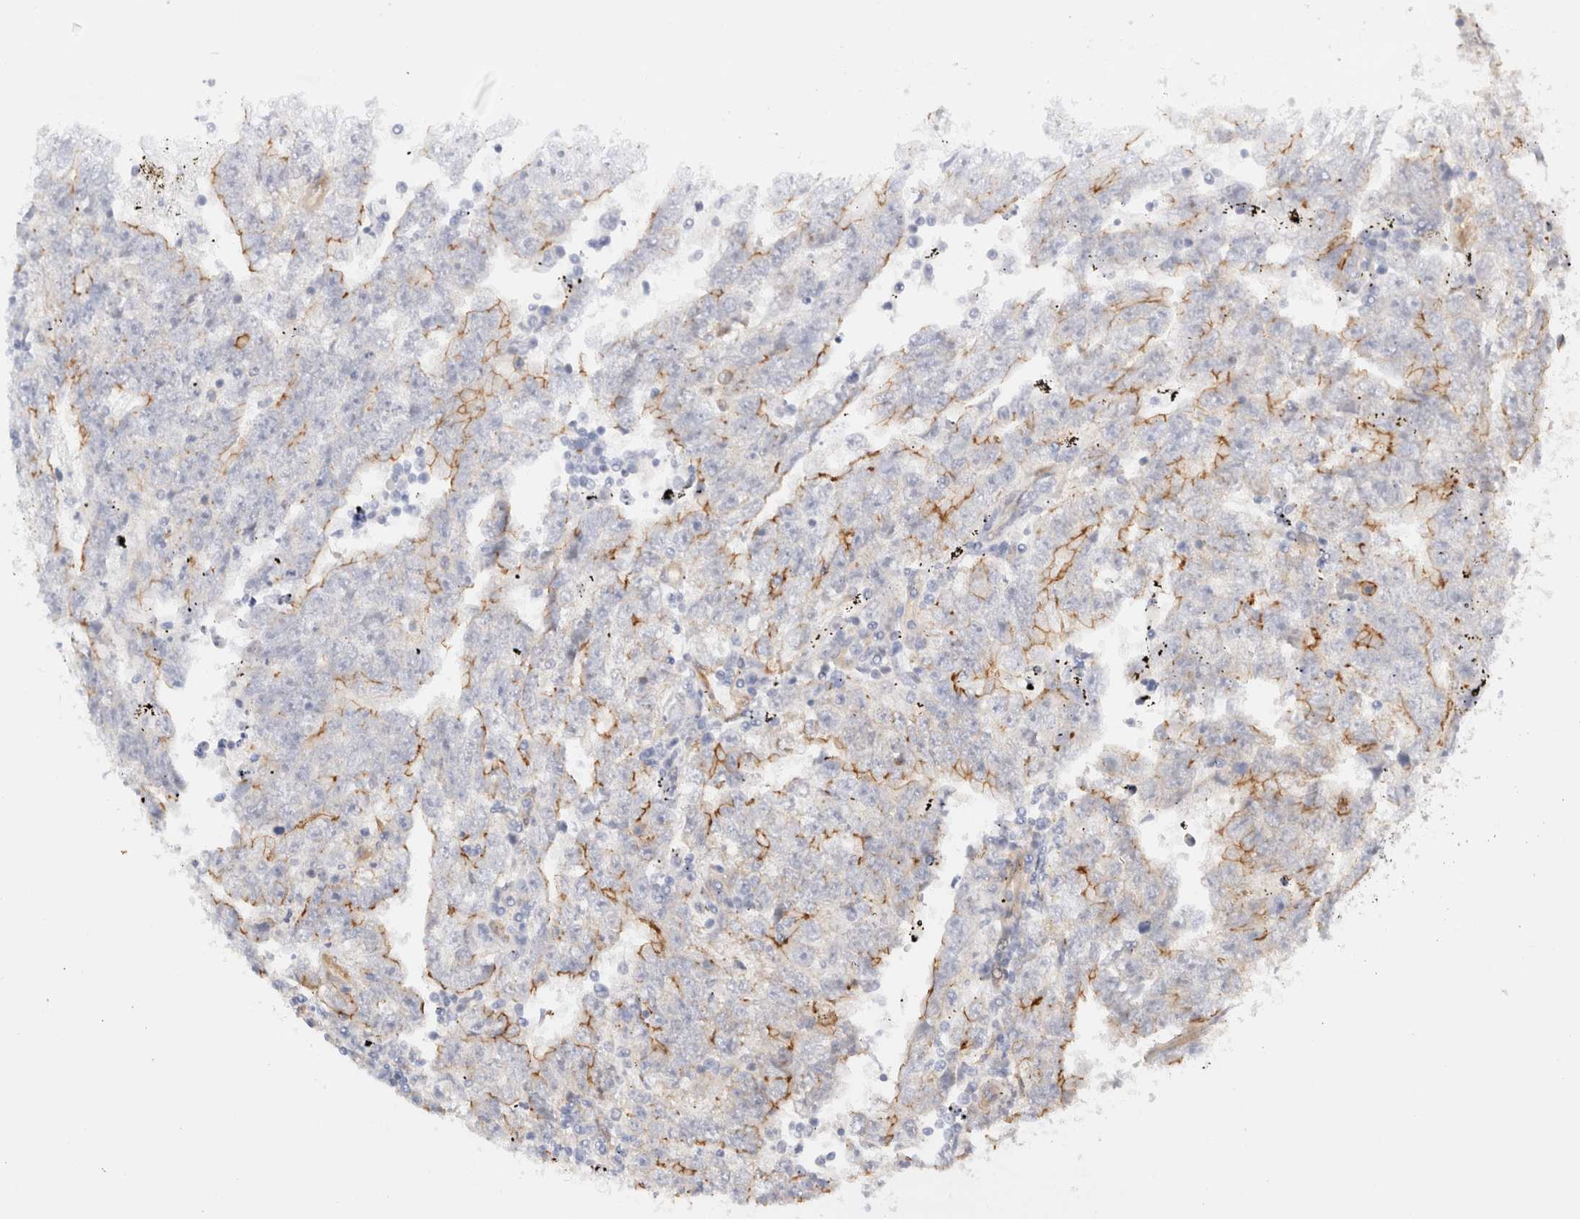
{"staining": {"intensity": "moderate", "quantity": "25%-75%", "location": "cytoplasmic/membranous"}, "tissue": "testis cancer", "cell_type": "Tumor cells", "image_type": "cancer", "snomed": [{"axis": "morphology", "description": "Carcinoma, Embryonal, NOS"}, {"axis": "topography", "description": "Testis"}], "caption": "This photomicrograph displays IHC staining of embryonal carcinoma (testis), with medium moderate cytoplasmic/membranous staining in approximately 25%-75% of tumor cells.", "gene": "LMCD1", "patient": {"sex": "male", "age": 25}}